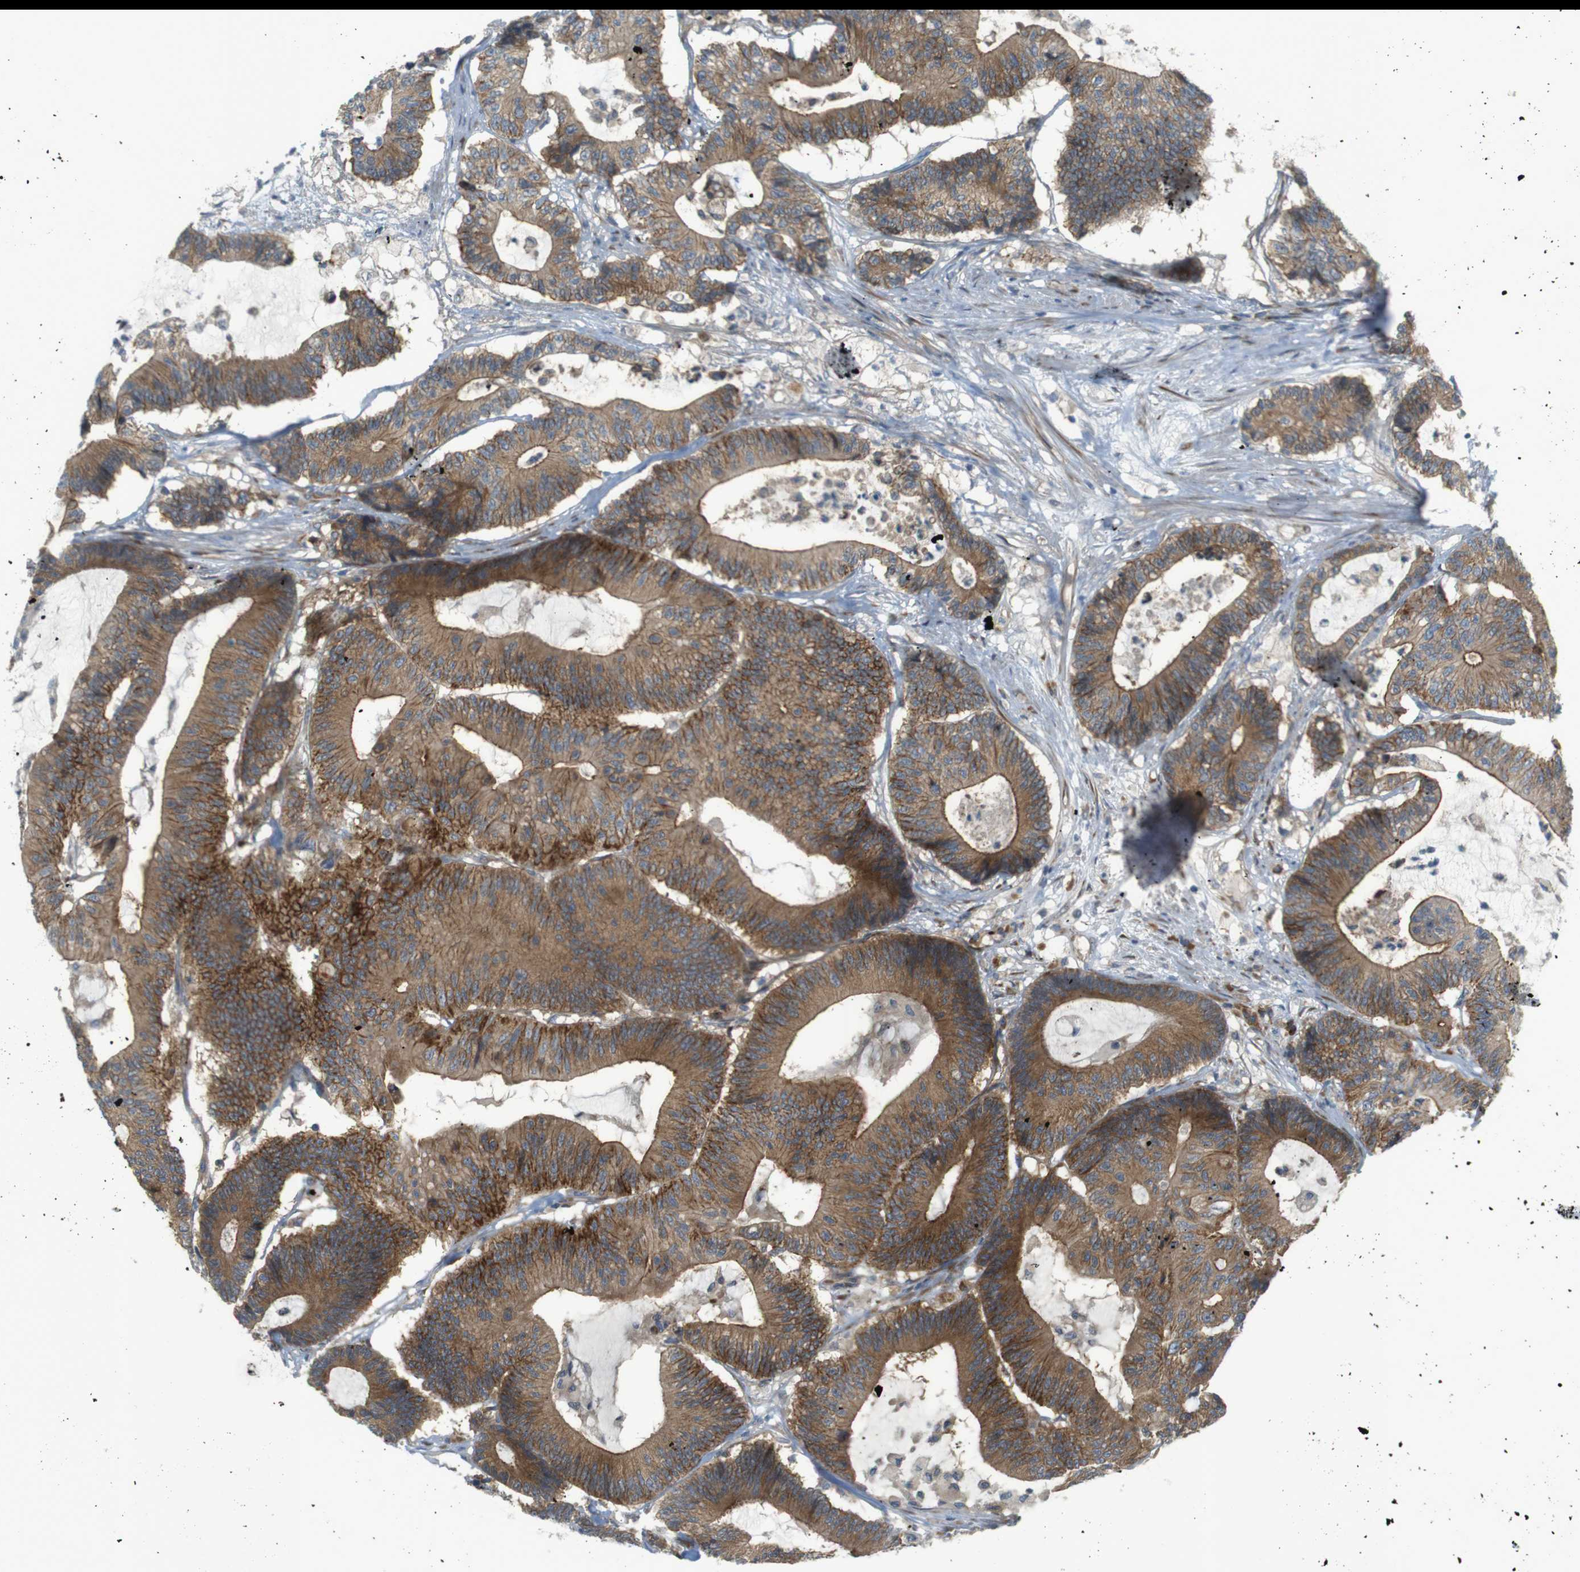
{"staining": {"intensity": "moderate", "quantity": ">75%", "location": "cytoplasmic/membranous"}, "tissue": "colorectal cancer", "cell_type": "Tumor cells", "image_type": "cancer", "snomed": [{"axis": "morphology", "description": "Adenocarcinoma, NOS"}, {"axis": "topography", "description": "Colon"}], "caption": "Immunohistochemistry photomicrograph of human colorectal cancer stained for a protein (brown), which displays medium levels of moderate cytoplasmic/membranous expression in about >75% of tumor cells.", "gene": "GJC3", "patient": {"sex": "female", "age": 84}}